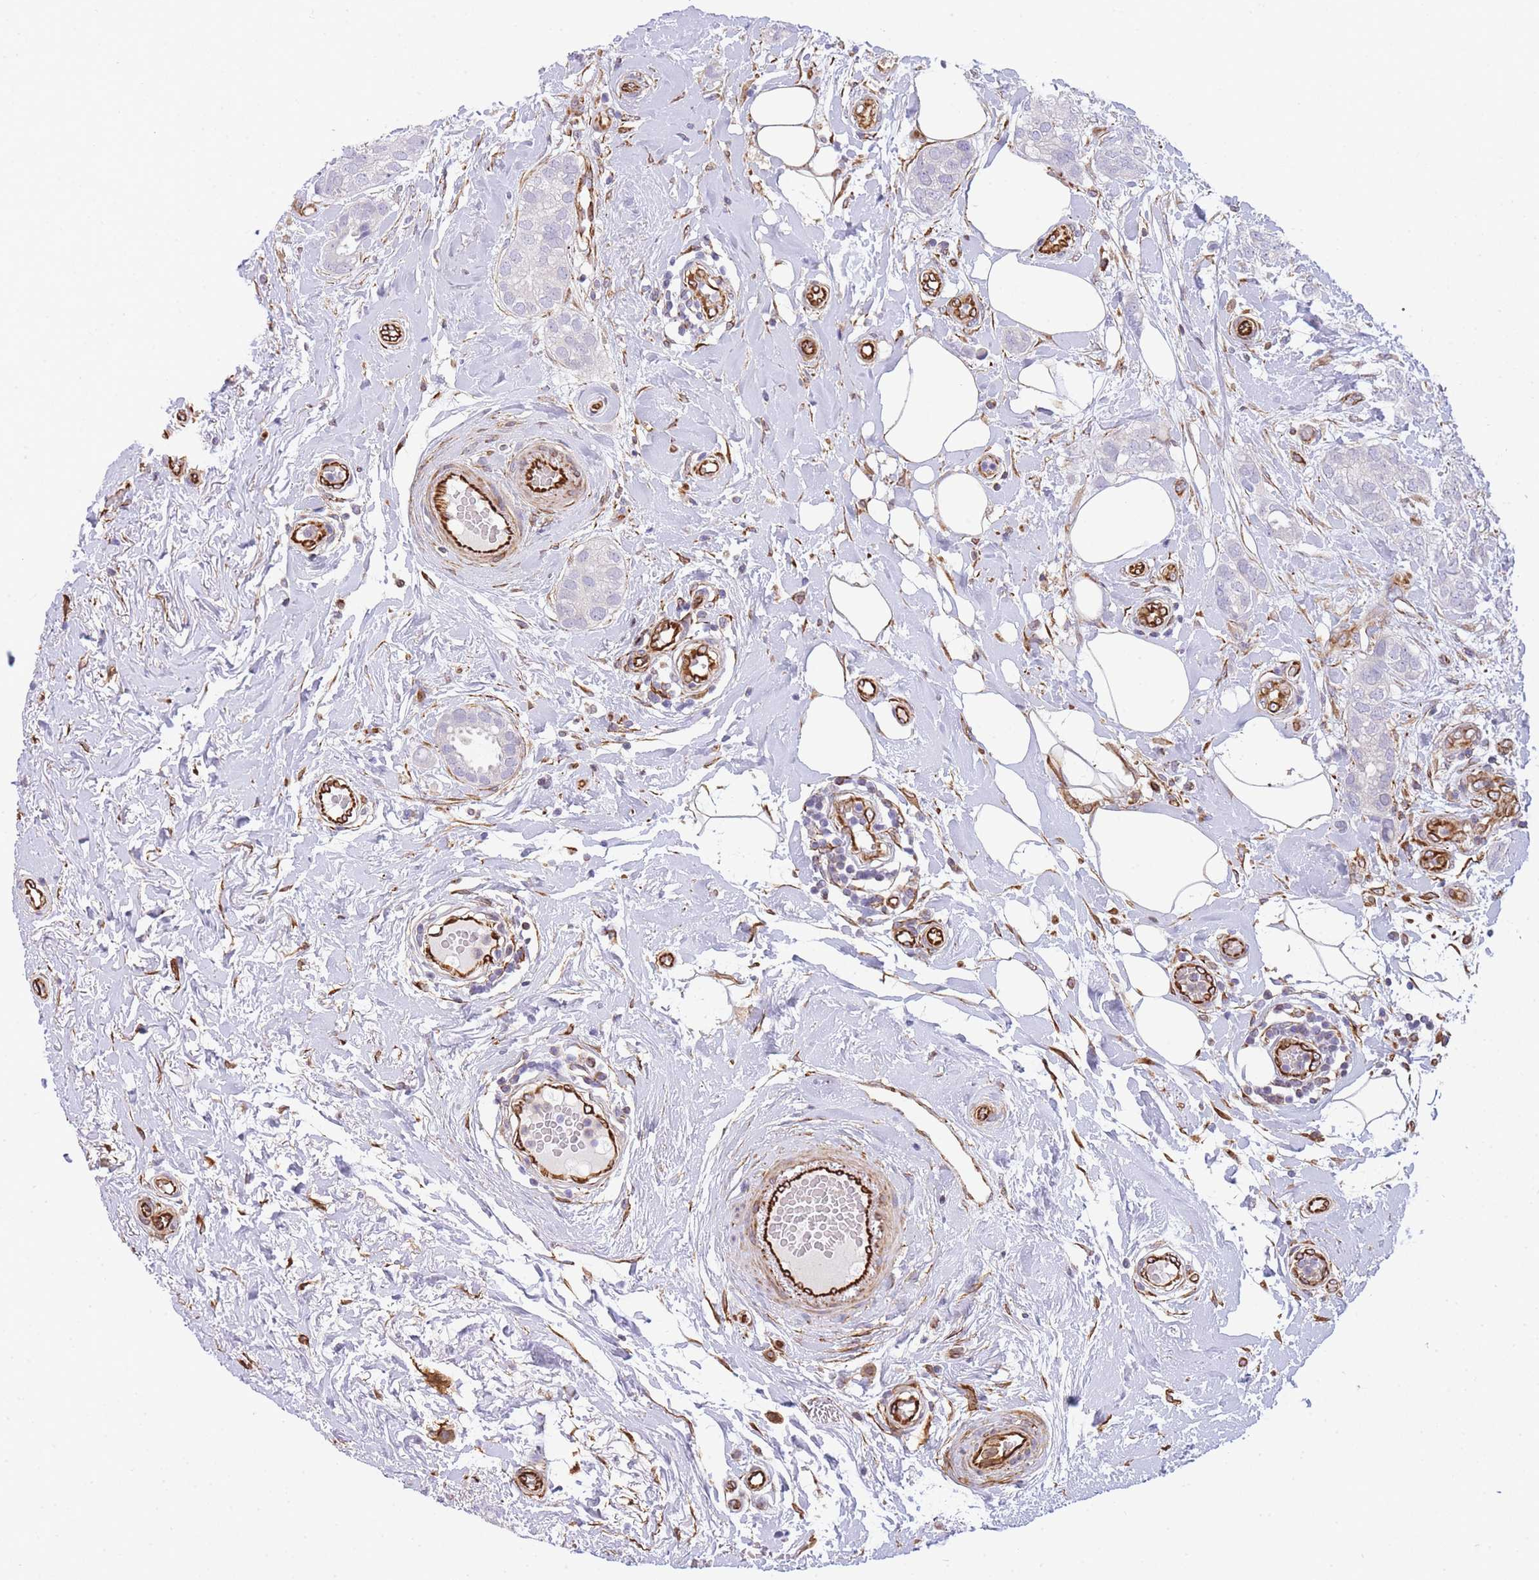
{"staining": {"intensity": "negative", "quantity": "none", "location": "none"}, "tissue": "breast cancer", "cell_type": "Tumor cells", "image_type": "cancer", "snomed": [{"axis": "morphology", "description": "Duct carcinoma"}, {"axis": "topography", "description": "Breast"}], "caption": "High magnification brightfield microscopy of invasive ductal carcinoma (breast) stained with DAB (brown) and counterstained with hematoxylin (blue): tumor cells show no significant staining. The staining was performed using DAB to visualize the protein expression in brown, while the nuclei were stained in blue with hematoxylin (Magnification: 20x).", "gene": "ECPAS", "patient": {"sex": "female", "age": 73}}